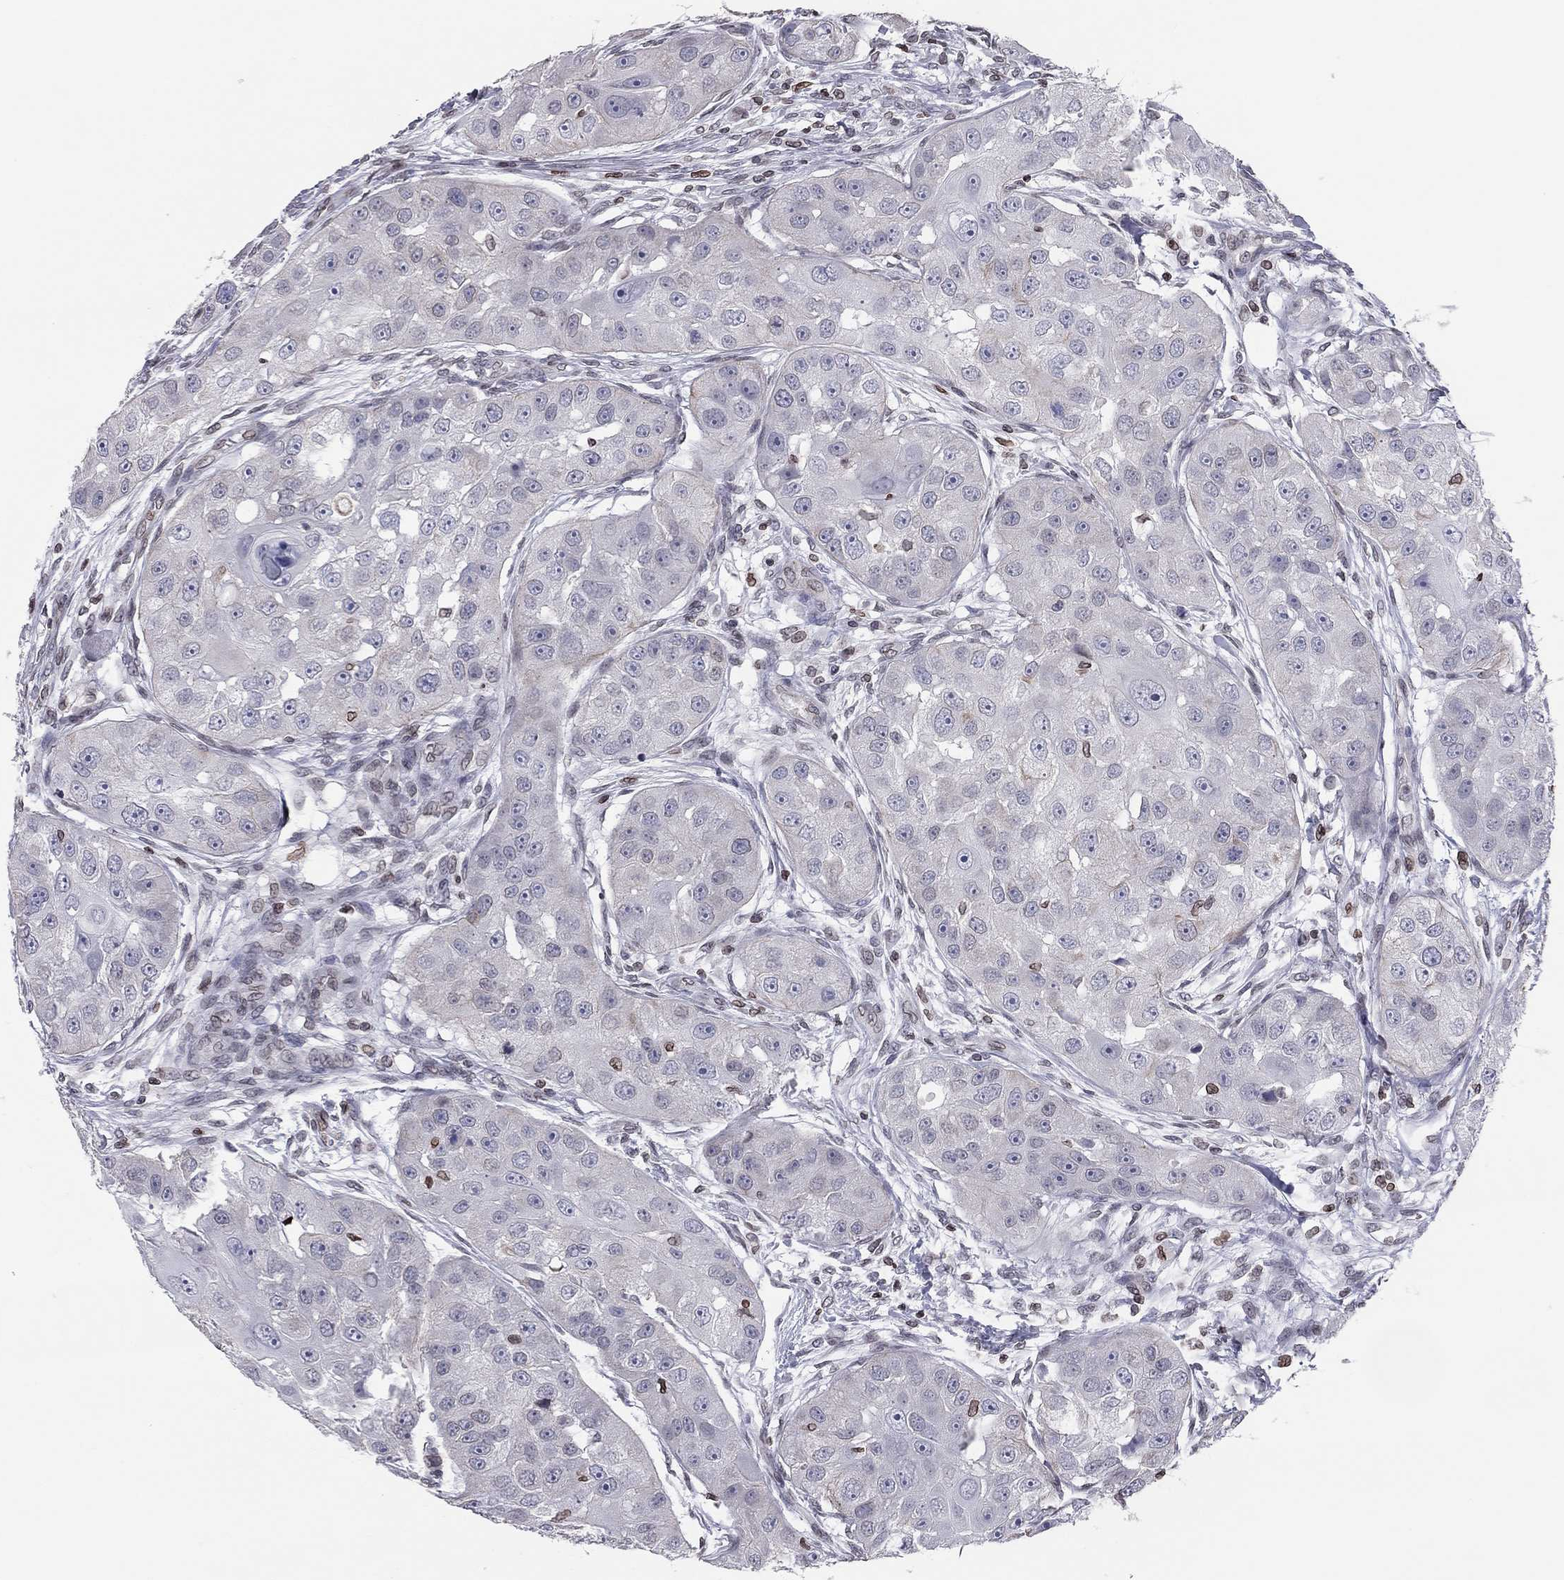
{"staining": {"intensity": "negative", "quantity": "none", "location": "none"}, "tissue": "head and neck cancer", "cell_type": "Tumor cells", "image_type": "cancer", "snomed": [{"axis": "morphology", "description": "Squamous cell carcinoma, NOS"}, {"axis": "topography", "description": "Head-Neck"}], "caption": "This is an immunohistochemistry (IHC) photomicrograph of squamous cell carcinoma (head and neck). There is no expression in tumor cells.", "gene": "ESPL1", "patient": {"sex": "male", "age": 51}}